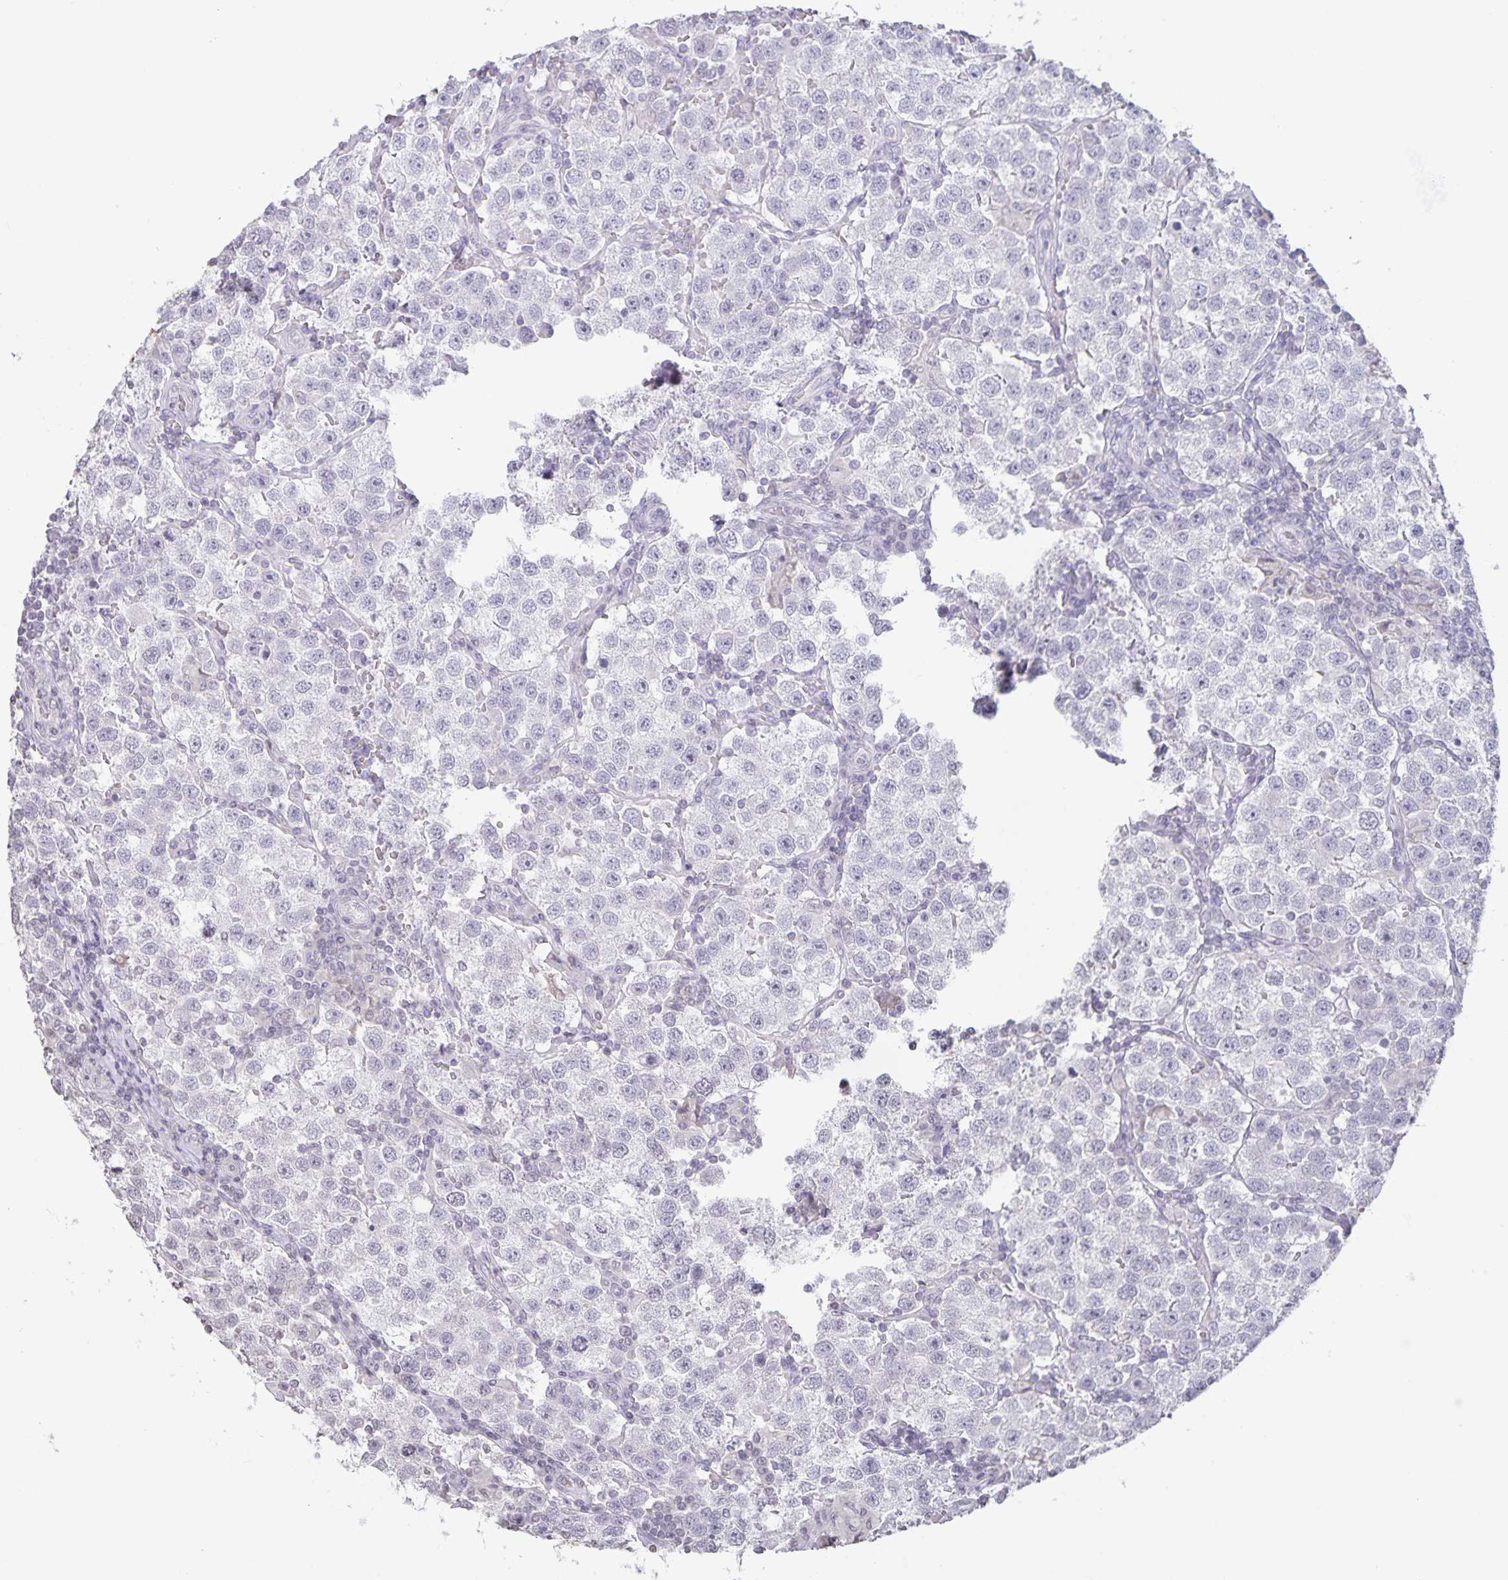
{"staining": {"intensity": "negative", "quantity": "none", "location": "none"}, "tissue": "testis cancer", "cell_type": "Tumor cells", "image_type": "cancer", "snomed": [{"axis": "morphology", "description": "Seminoma, NOS"}, {"axis": "topography", "description": "Testis"}], "caption": "This is a histopathology image of IHC staining of testis seminoma, which shows no positivity in tumor cells.", "gene": "AQP4", "patient": {"sex": "male", "age": 37}}